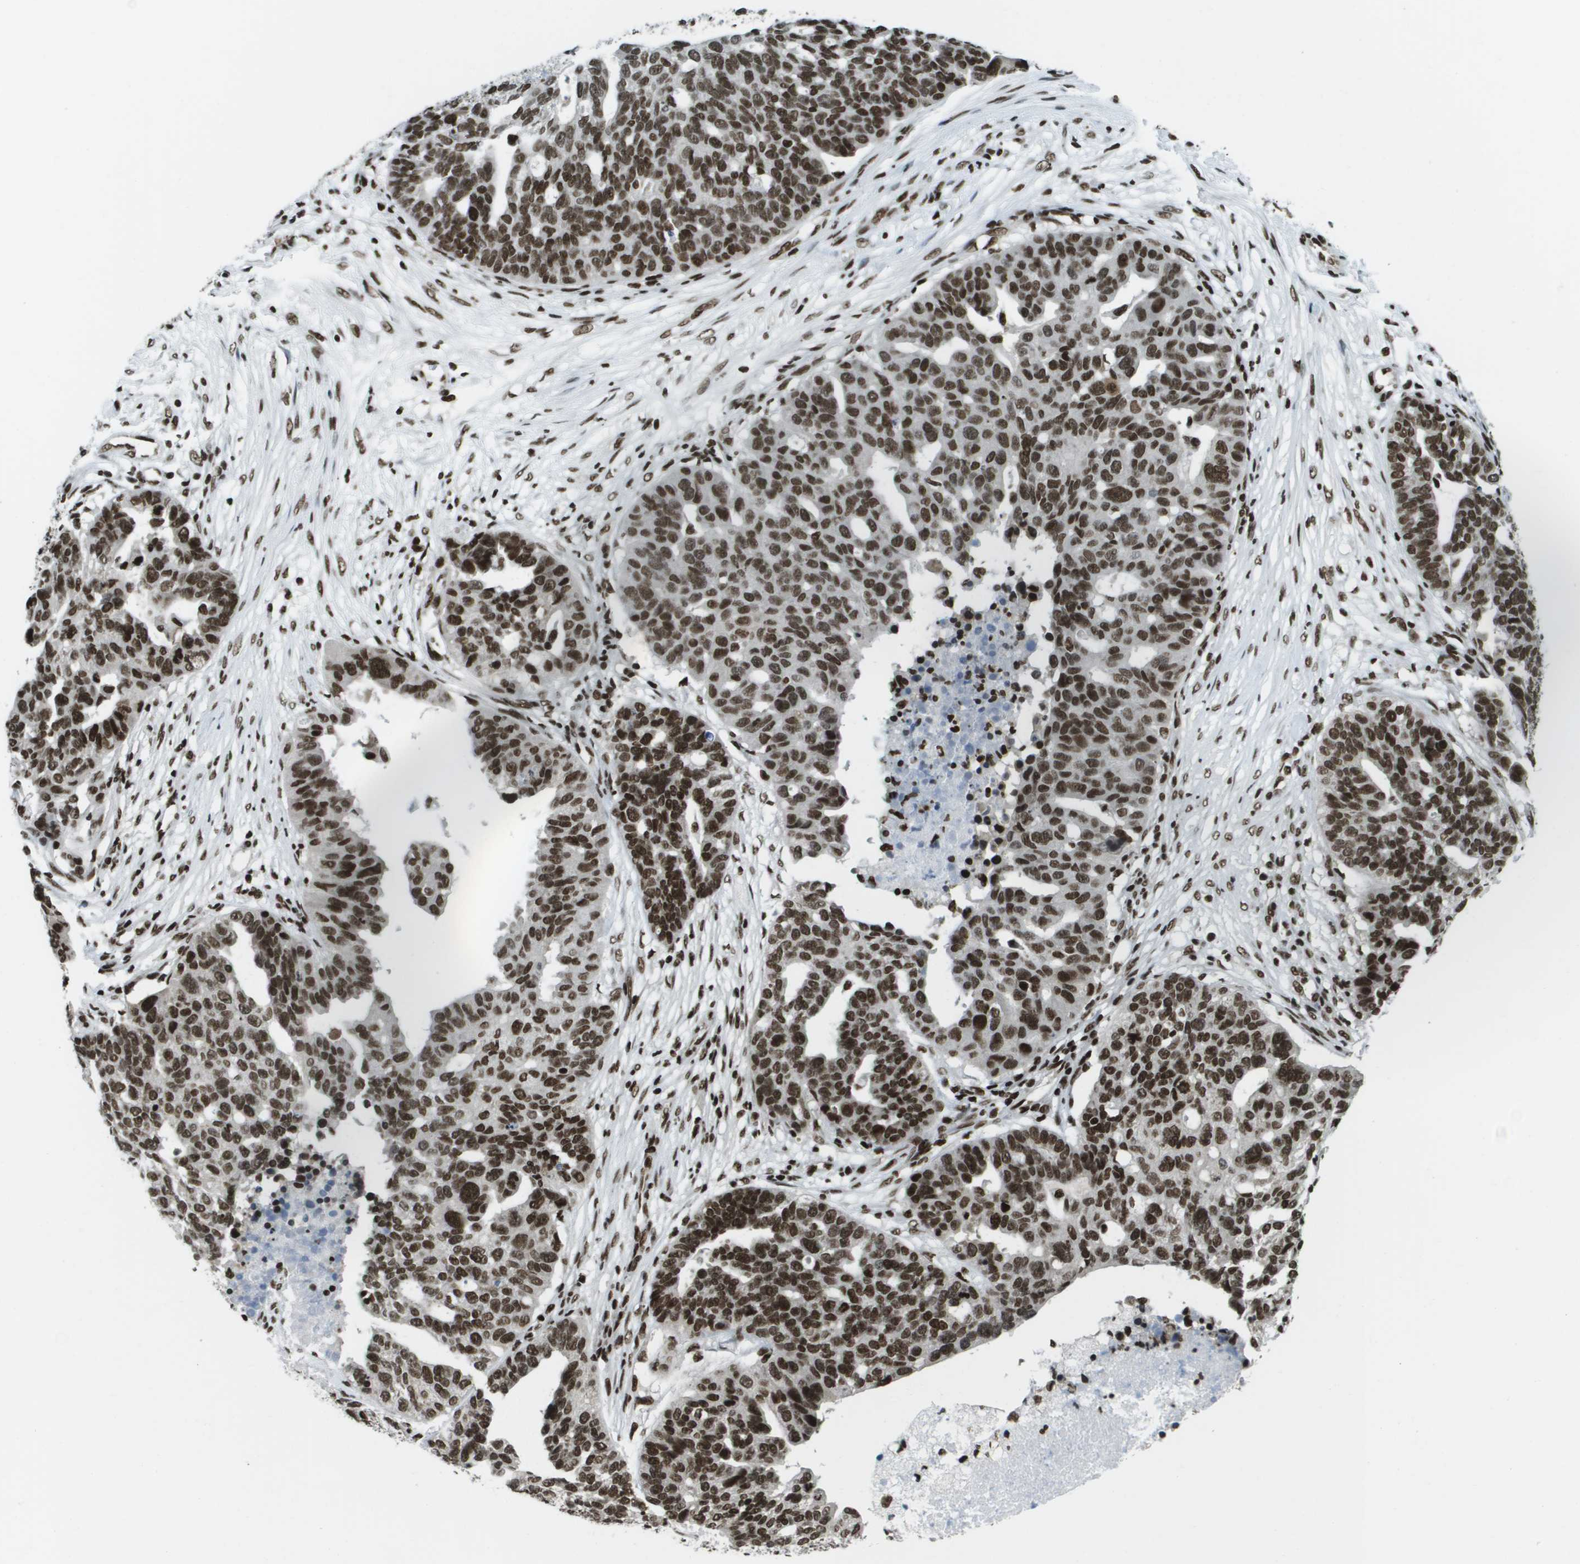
{"staining": {"intensity": "strong", "quantity": ">75%", "location": "nuclear"}, "tissue": "ovarian cancer", "cell_type": "Tumor cells", "image_type": "cancer", "snomed": [{"axis": "morphology", "description": "Cystadenocarcinoma, serous, NOS"}, {"axis": "topography", "description": "Ovary"}], "caption": "Human ovarian cancer stained for a protein (brown) shows strong nuclear positive expression in approximately >75% of tumor cells.", "gene": "GLYR1", "patient": {"sex": "female", "age": 59}}